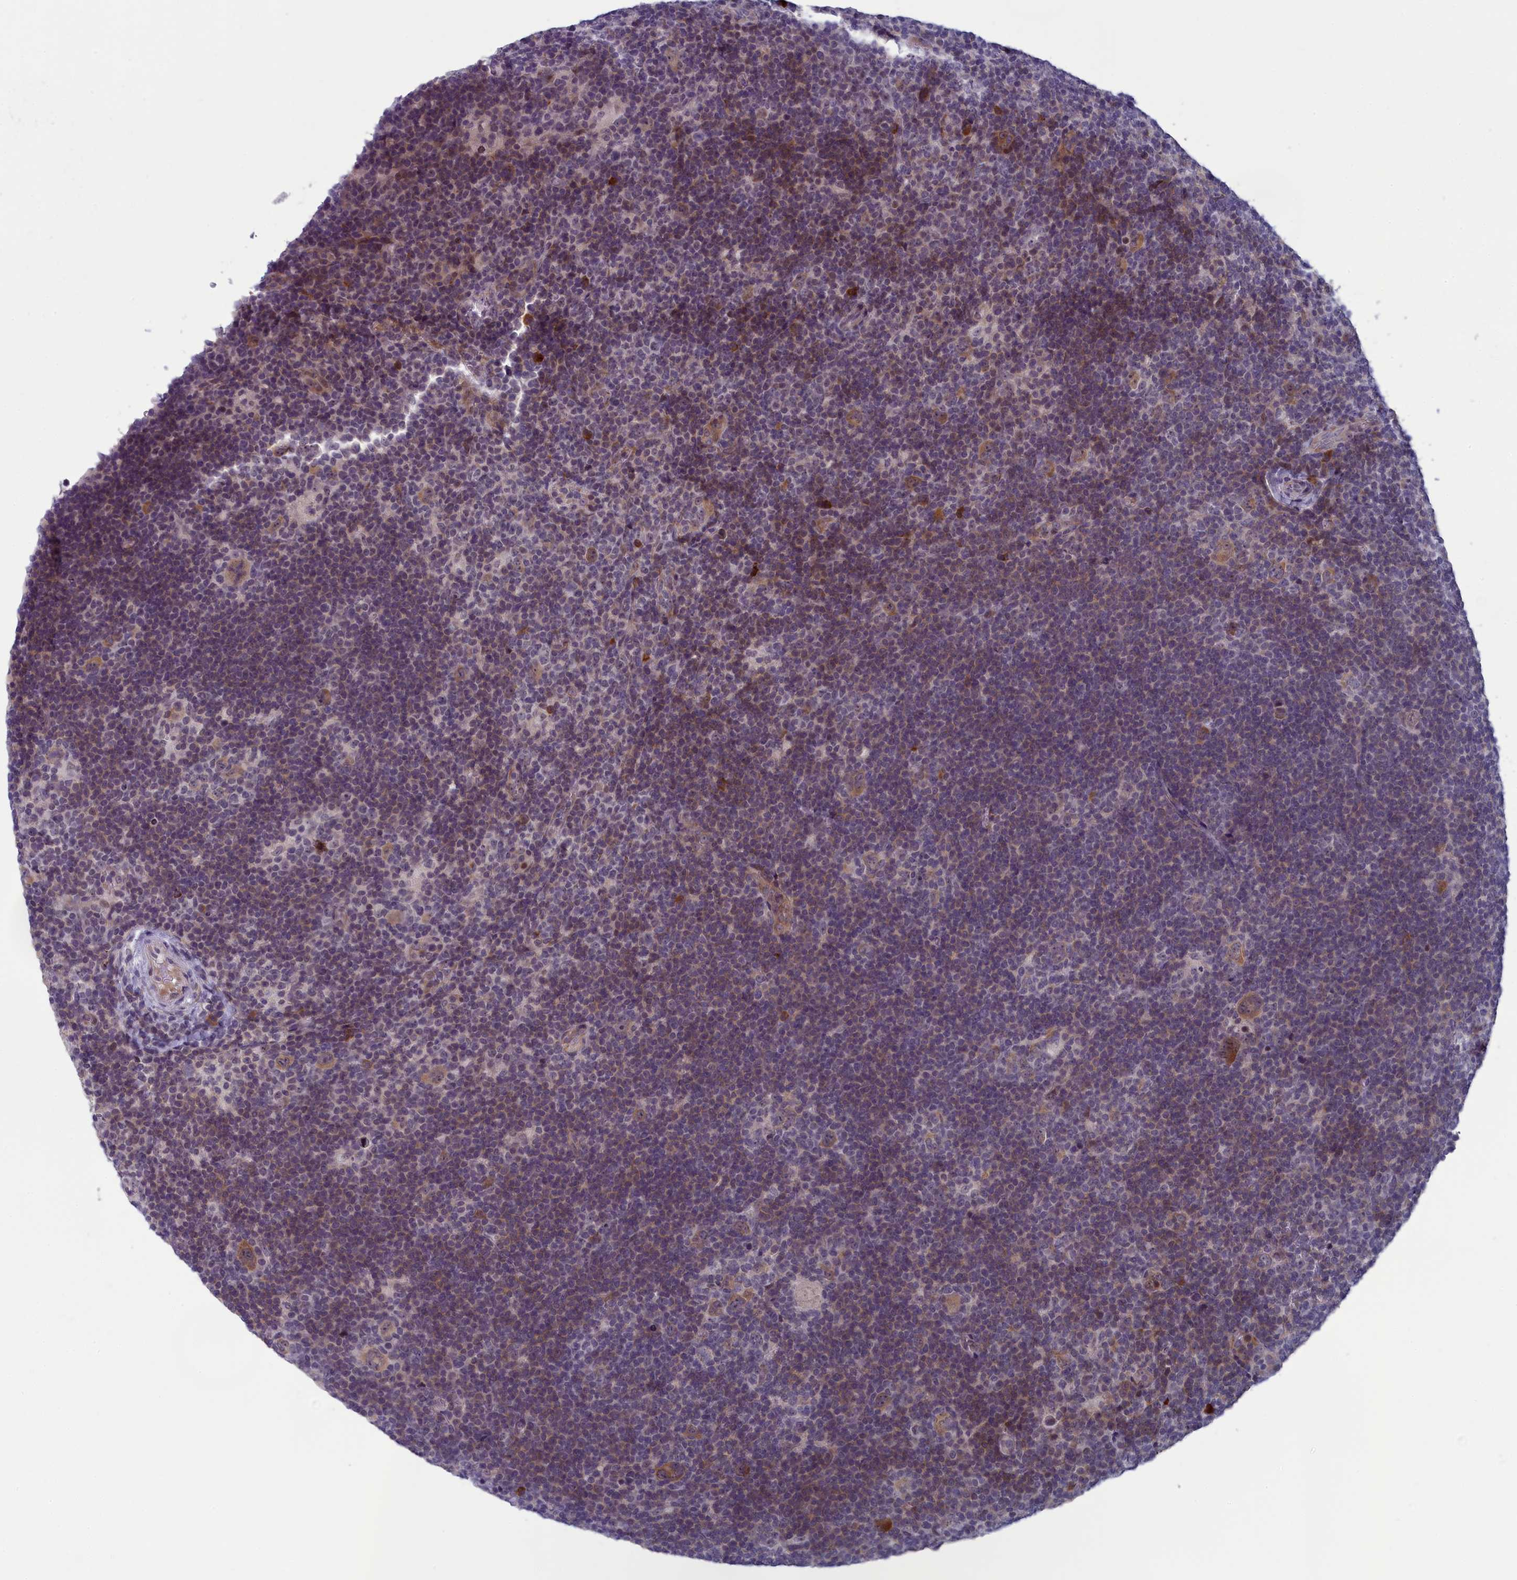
{"staining": {"intensity": "weak", "quantity": "25%-75%", "location": "cytoplasmic/membranous"}, "tissue": "lymphoma", "cell_type": "Tumor cells", "image_type": "cancer", "snomed": [{"axis": "morphology", "description": "Hodgkin's disease, NOS"}, {"axis": "topography", "description": "Lymph node"}], "caption": "A low amount of weak cytoplasmic/membranous staining is appreciated in about 25%-75% of tumor cells in lymphoma tissue.", "gene": "CNEP1R1", "patient": {"sex": "female", "age": 57}}